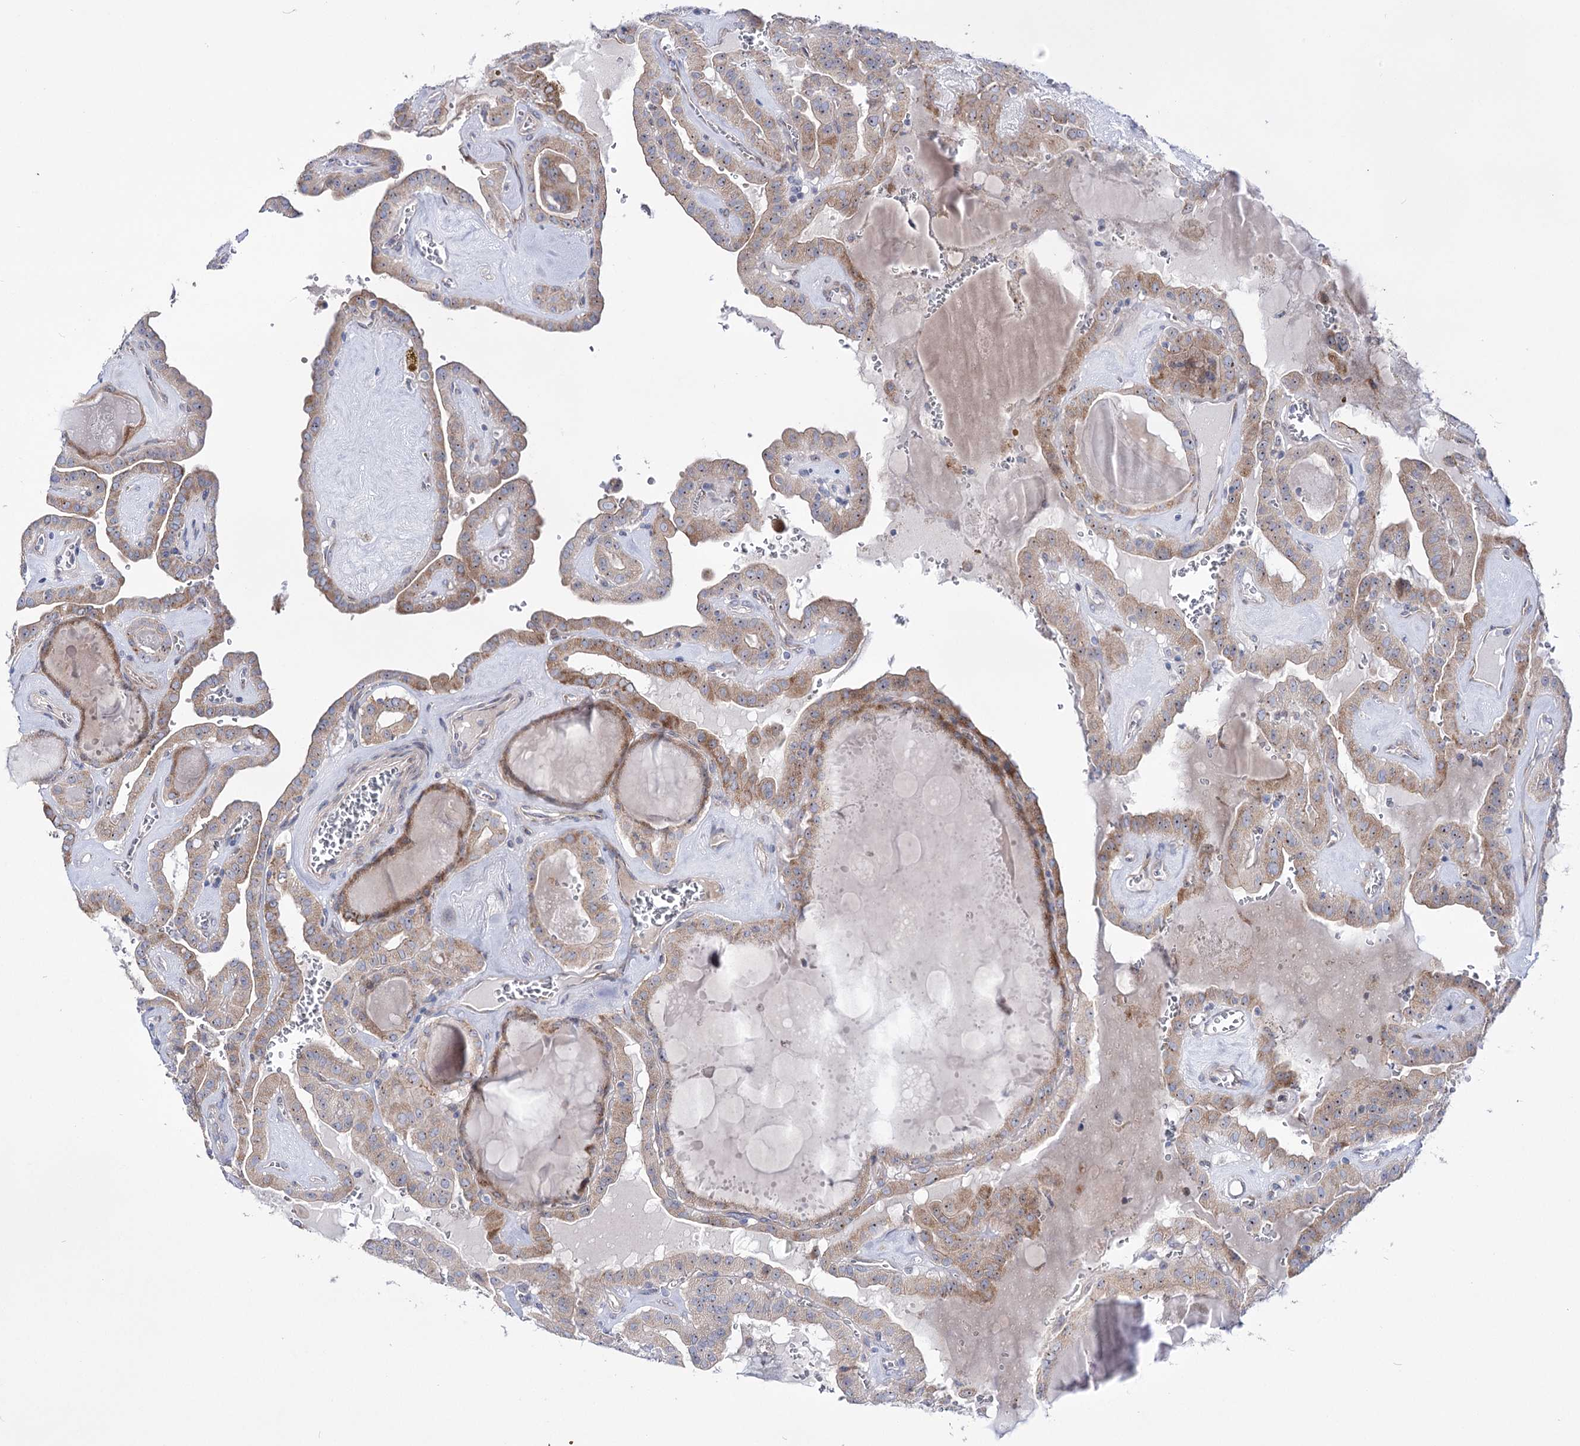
{"staining": {"intensity": "moderate", "quantity": "25%-75%", "location": "cytoplasmic/membranous"}, "tissue": "thyroid cancer", "cell_type": "Tumor cells", "image_type": "cancer", "snomed": [{"axis": "morphology", "description": "Papillary adenocarcinoma, NOS"}, {"axis": "topography", "description": "Thyroid gland"}], "caption": "Protein staining shows moderate cytoplasmic/membranous staining in about 25%-75% of tumor cells in thyroid papillary adenocarcinoma.", "gene": "METTL5", "patient": {"sex": "male", "age": 52}}